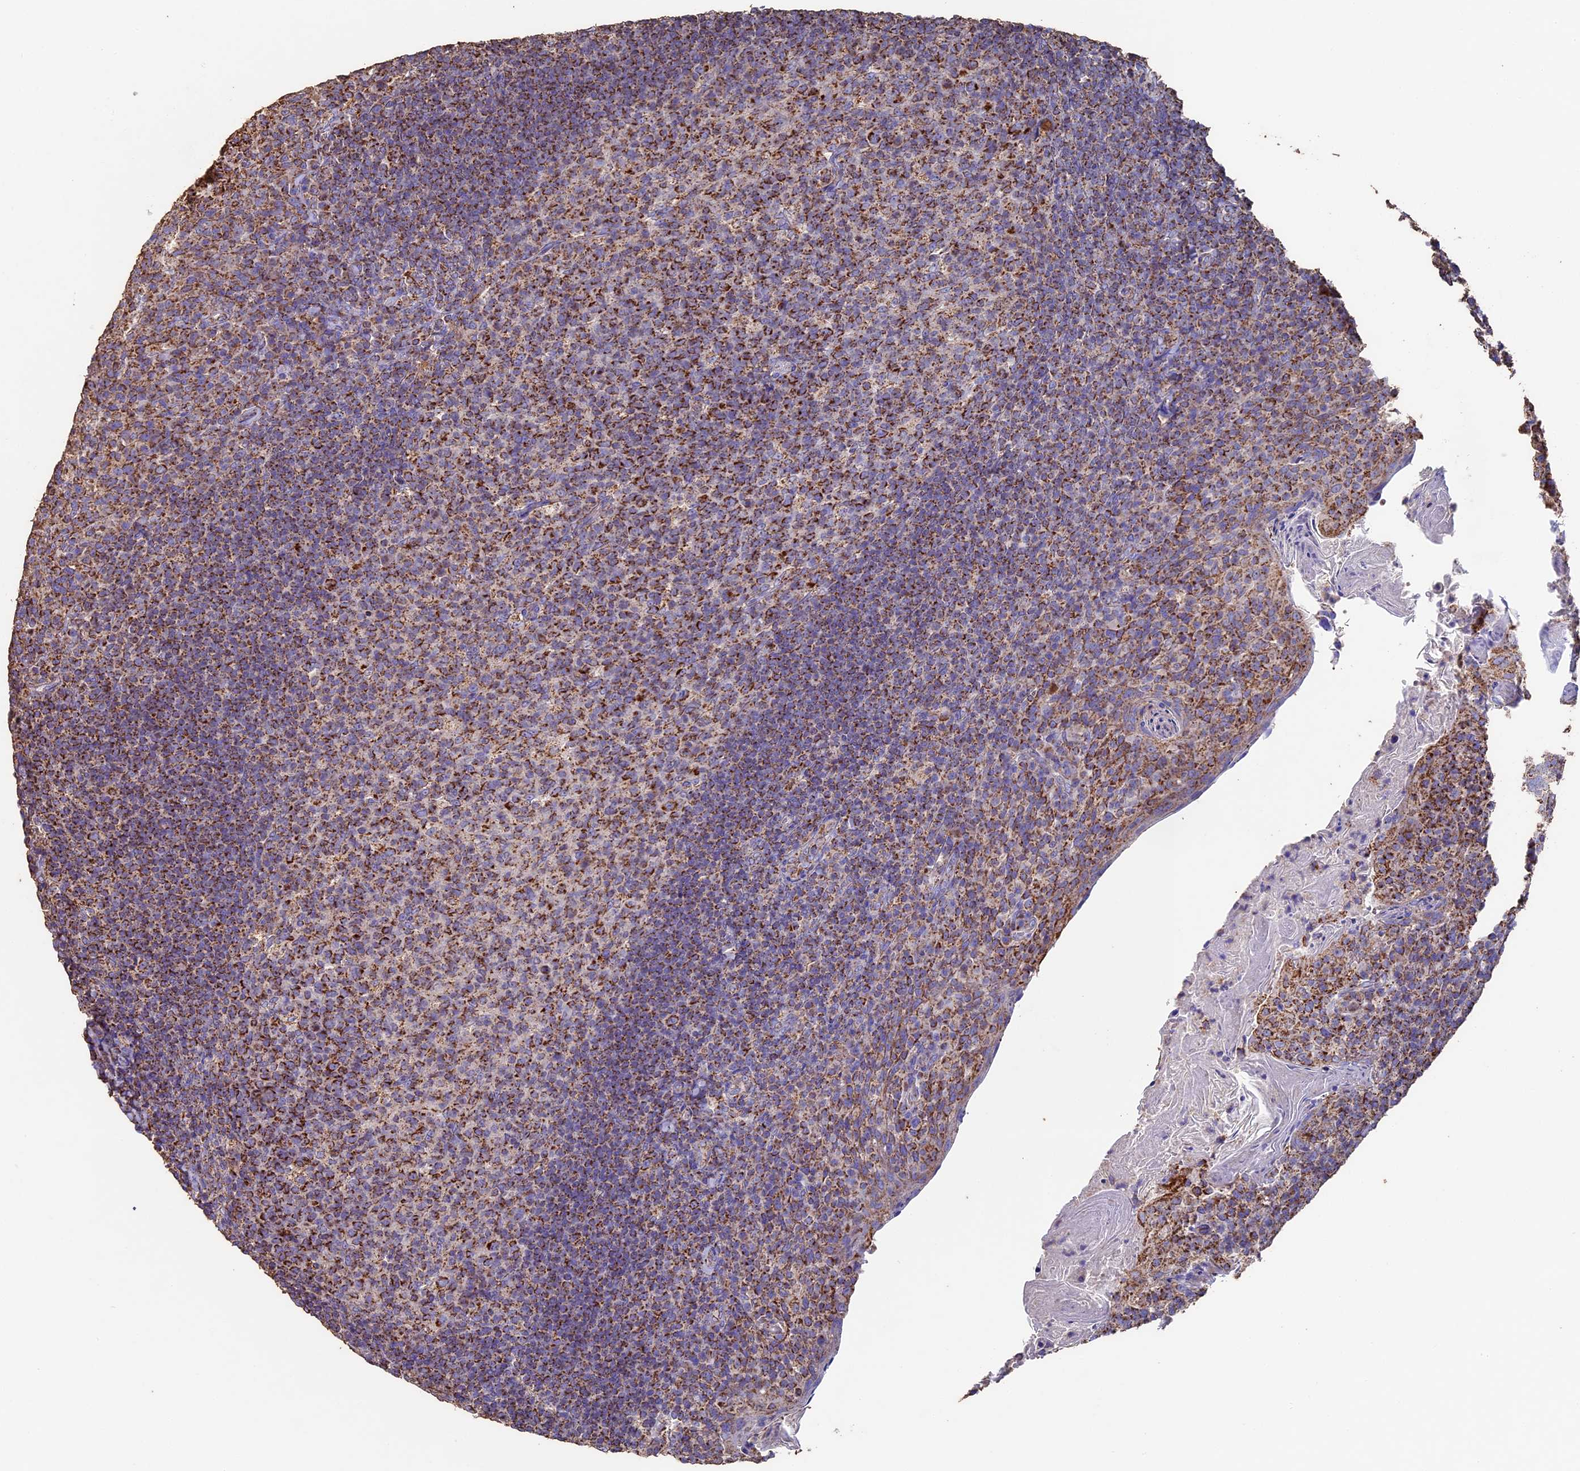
{"staining": {"intensity": "strong", "quantity": "25%-75%", "location": "cytoplasmic/membranous"}, "tissue": "tonsil", "cell_type": "Germinal center cells", "image_type": "normal", "snomed": [{"axis": "morphology", "description": "Normal tissue, NOS"}, {"axis": "topography", "description": "Tonsil"}], "caption": "Unremarkable tonsil was stained to show a protein in brown. There is high levels of strong cytoplasmic/membranous expression in about 25%-75% of germinal center cells.", "gene": "ADAT1", "patient": {"sex": "female", "age": 10}}